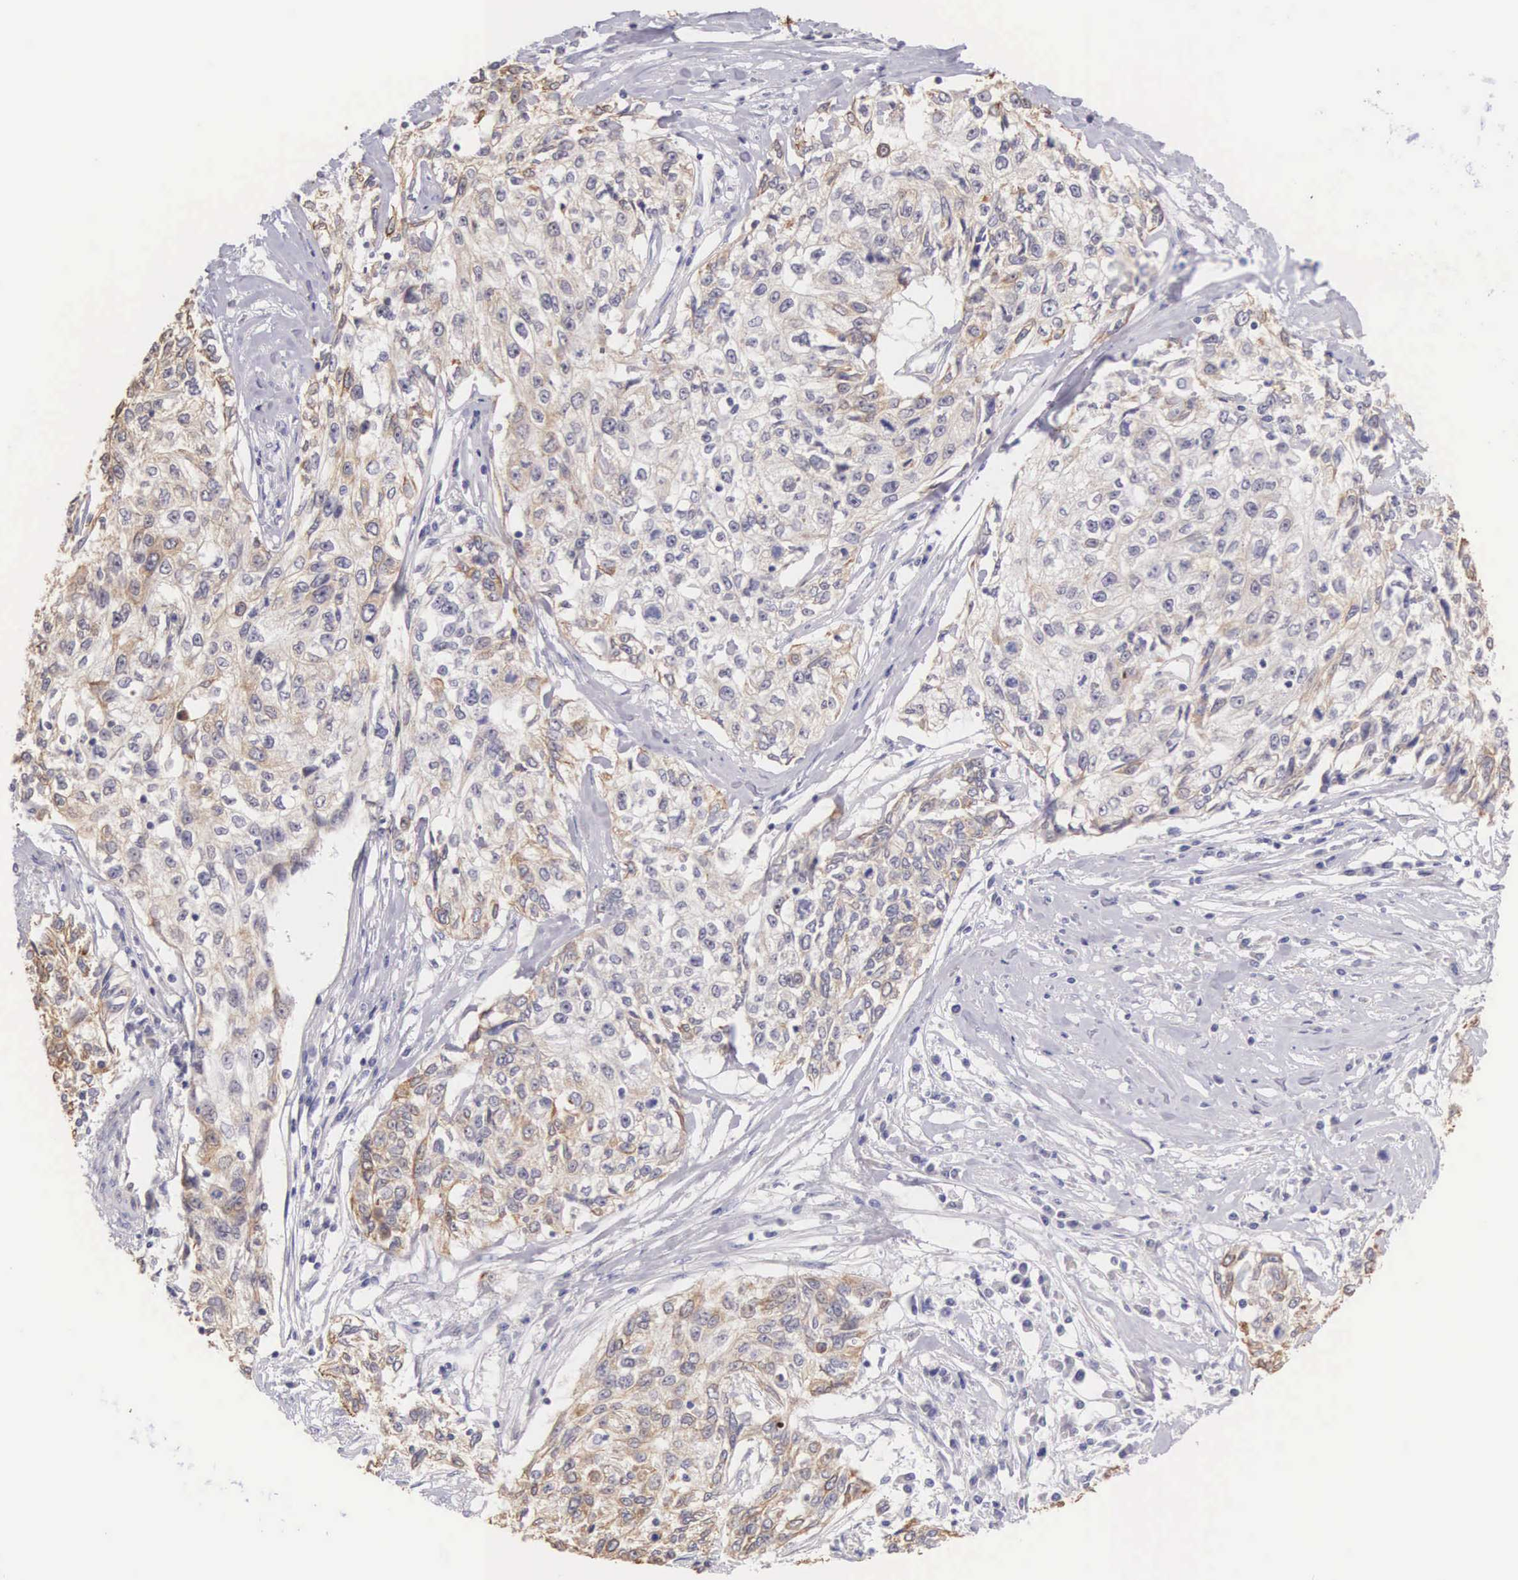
{"staining": {"intensity": "weak", "quantity": "25%-75%", "location": "cytoplasmic/membranous"}, "tissue": "cervical cancer", "cell_type": "Tumor cells", "image_type": "cancer", "snomed": [{"axis": "morphology", "description": "Squamous cell carcinoma, NOS"}, {"axis": "topography", "description": "Cervix"}], "caption": "A low amount of weak cytoplasmic/membranous positivity is seen in about 25%-75% of tumor cells in squamous cell carcinoma (cervical) tissue.", "gene": "PIR", "patient": {"sex": "female", "age": 57}}